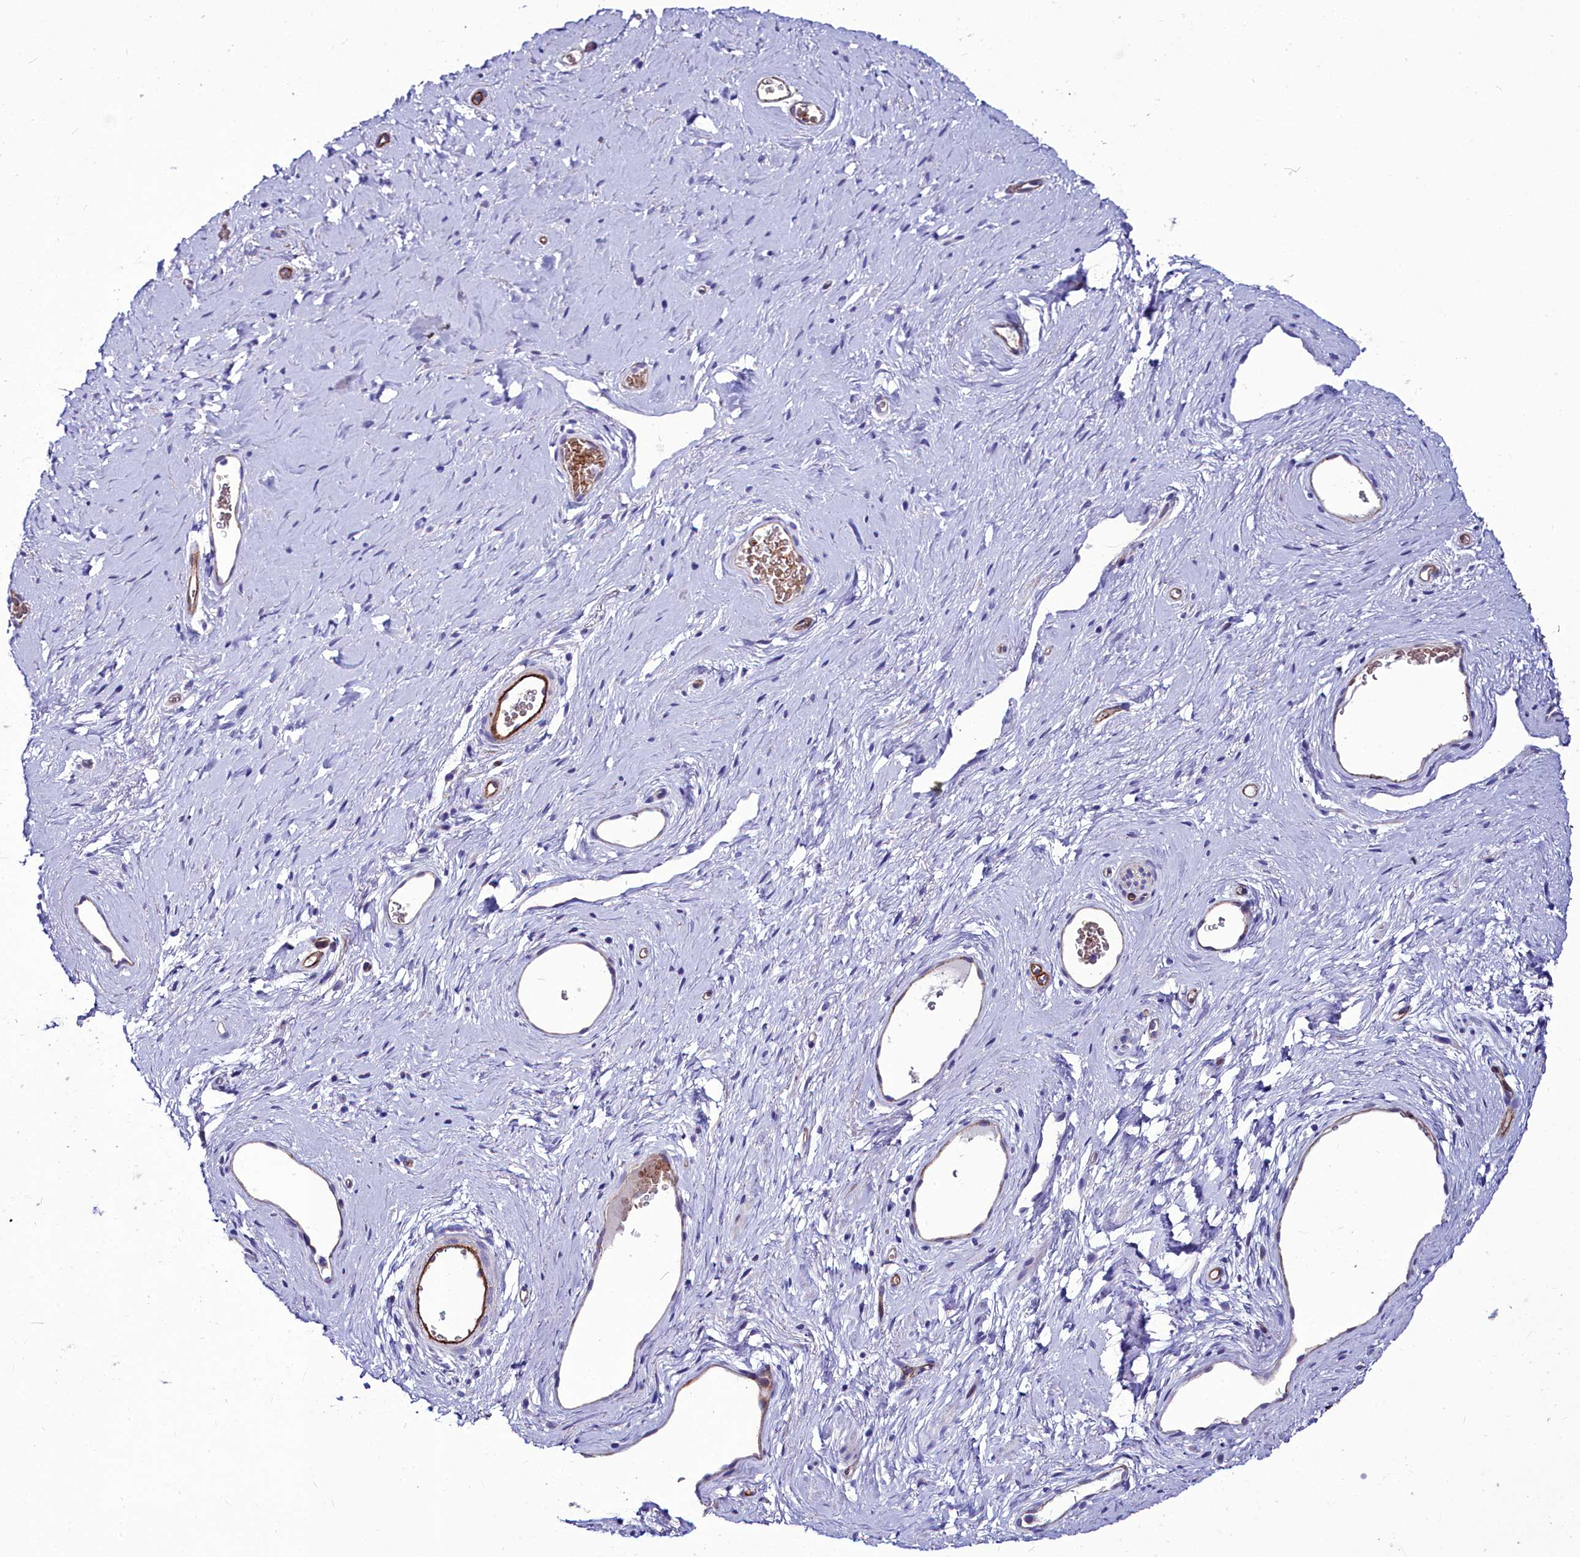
{"staining": {"intensity": "moderate", "quantity": "<25%", "location": "cytoplasmic/membranous"}, "tissue": "adipose tissue", "cell_type": "Adipocytes", "image_type": "normal", "snomed": [{"axis": "morphology", "description": "Normal tissue, NOS"}, {"axis": "morphology", "description": "Adenocarcinoma, NOS"}, {"axis": "topography", "description": "Rectum"}, {"axis": "topography", "description": "Vagina"}, {"axis": "topography", "description": "Peripheral nerve tissue"}], "caption": "Immunohistochemical staining of benign adipose tissue demonstrates moderate cytoplasmic/membranous protein expression in approximately <25% of adipocytes.", "gene": "CYP4F11", "patient": {"sex": "female", "age": 71}}